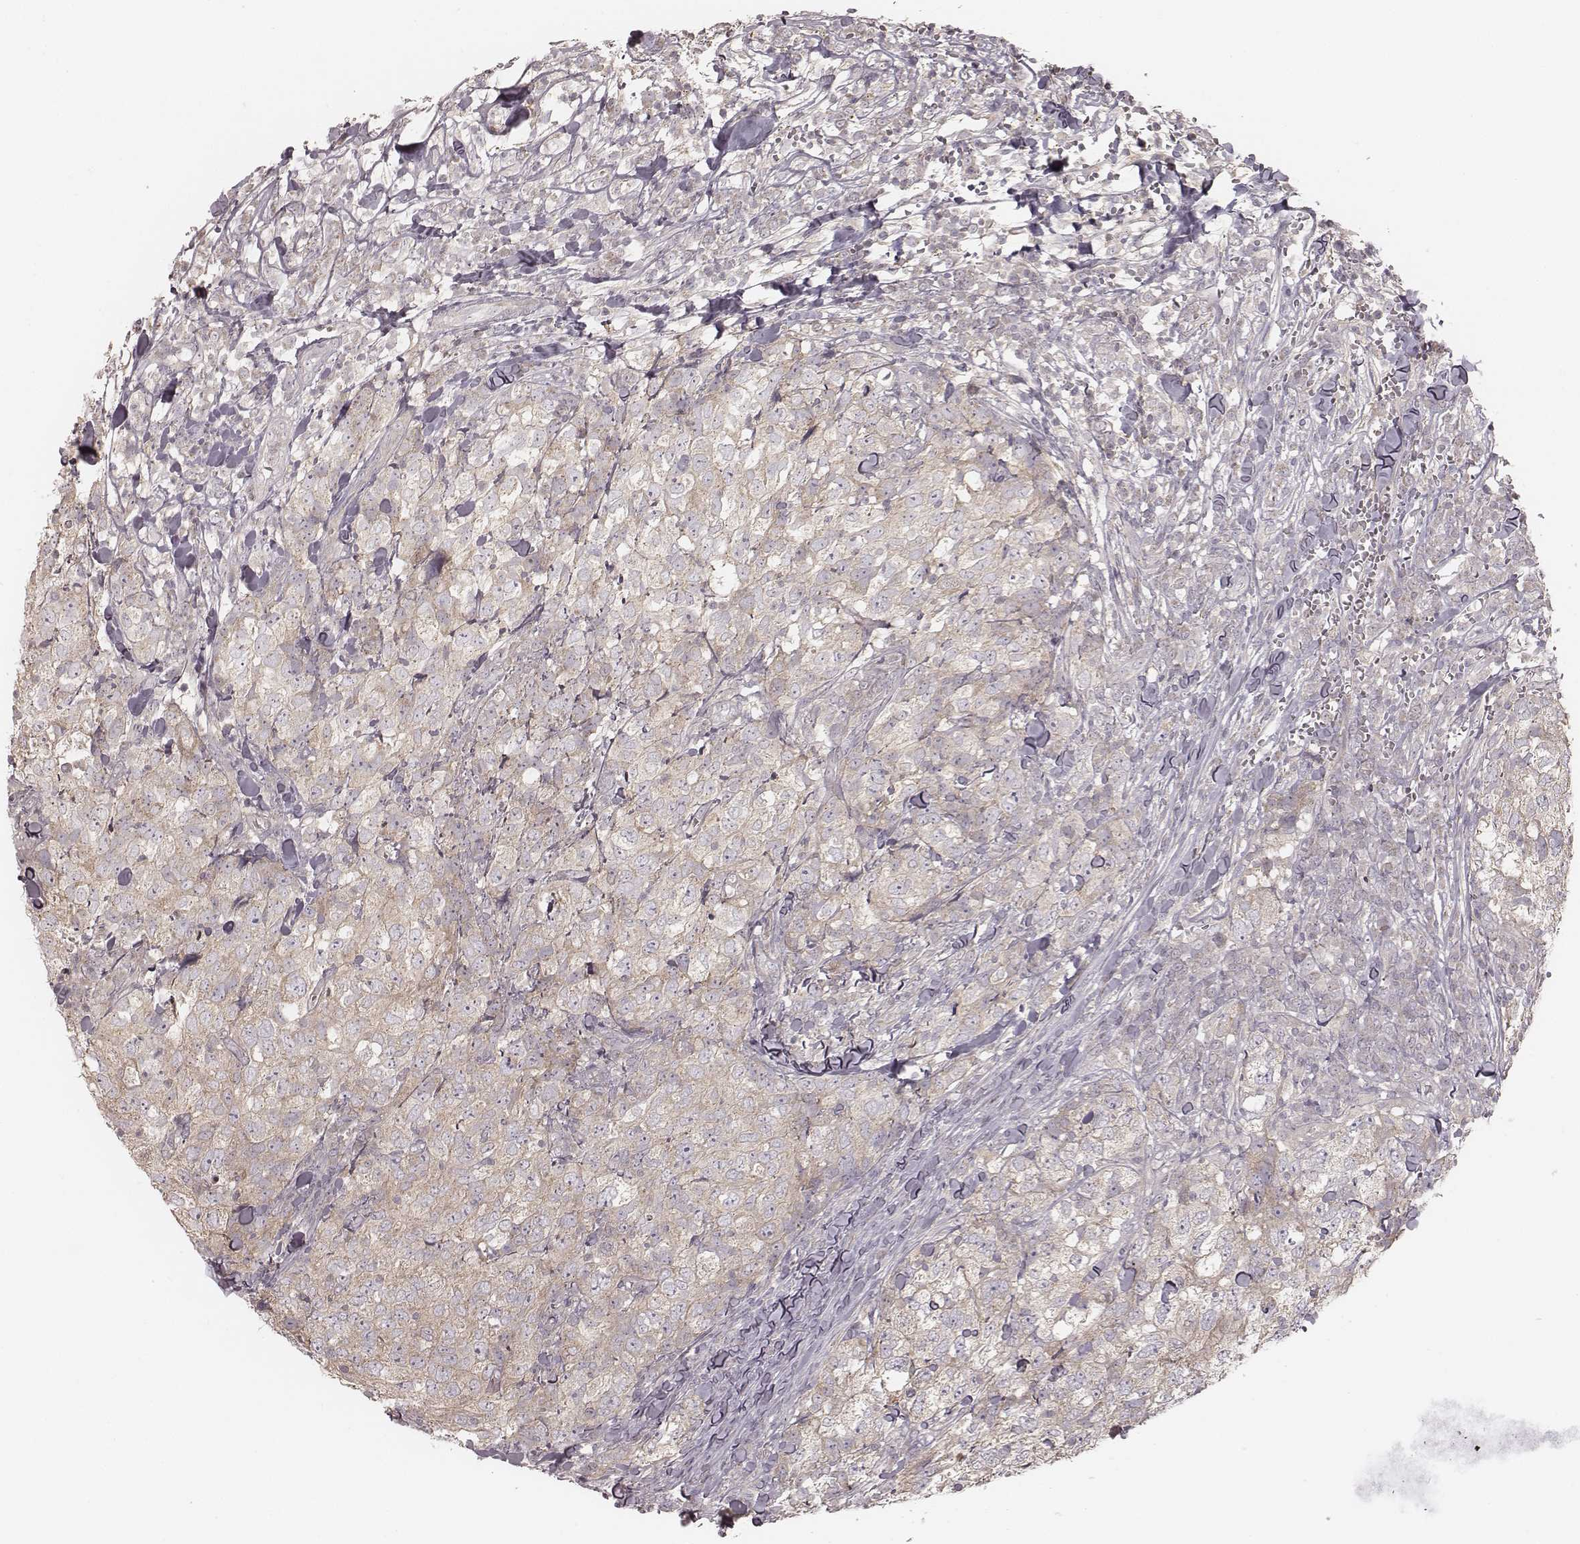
{"staining": {"intensity": "weak", "quantity": ">75%", "location": "cytoplasmic/membranous"}, "tissue": "breast cancer", "cell_type": "Tumor cells", "image_type": "cancer", "snomed": [{"axis": "morphology", "description": "Duct carcinoma"}, {"axis": "topography", "description": "Breast"}], "caption": "Tumor cells display low levels of weak cytoplasmic/membranous positivity in approximately >75% of cells in intraductal carcinoma (breast).", "gene": "TDRD5", "patient": {"sex": "female", "age": 30}}